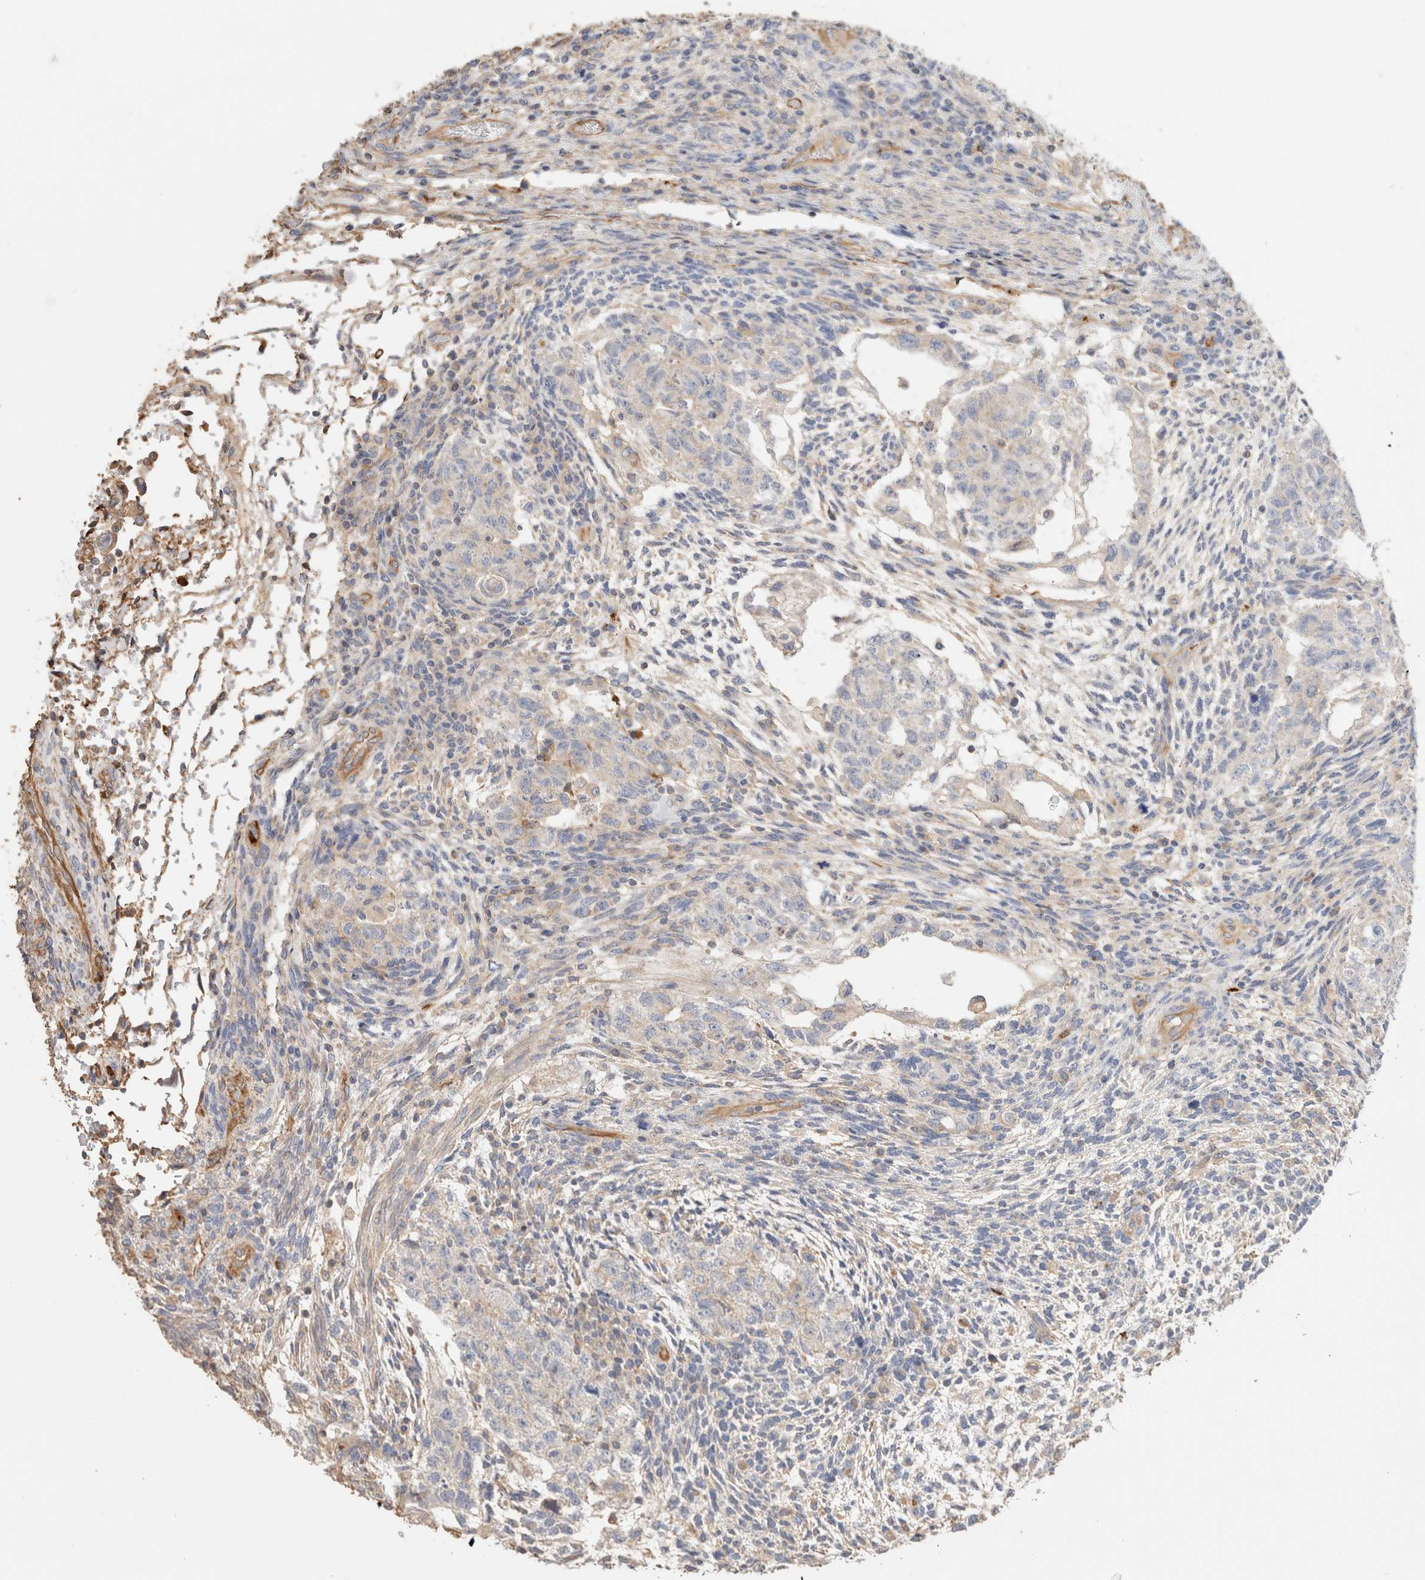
{"staining": {"intensity": "negative", "quantity": "none", "location": "none"}, "tissue": "testis cancer", "cell_type": "Tumor cells", "image_type": "cancer", "snomed": [{"axis": "morphology", "description": "Normal tissue, NOS"}, {"axis": "morphology", "description": "Carcinoma, Embryonal, NOS"}, {"axis": "topography", "description": "Testis"}], "caption": "Testis cancer stained for a protein using immunohistochemistry (IHC) displays no positivity tumor cells.", "gene": "PROS1", "patient": {"sex": "male", "age": 36}}